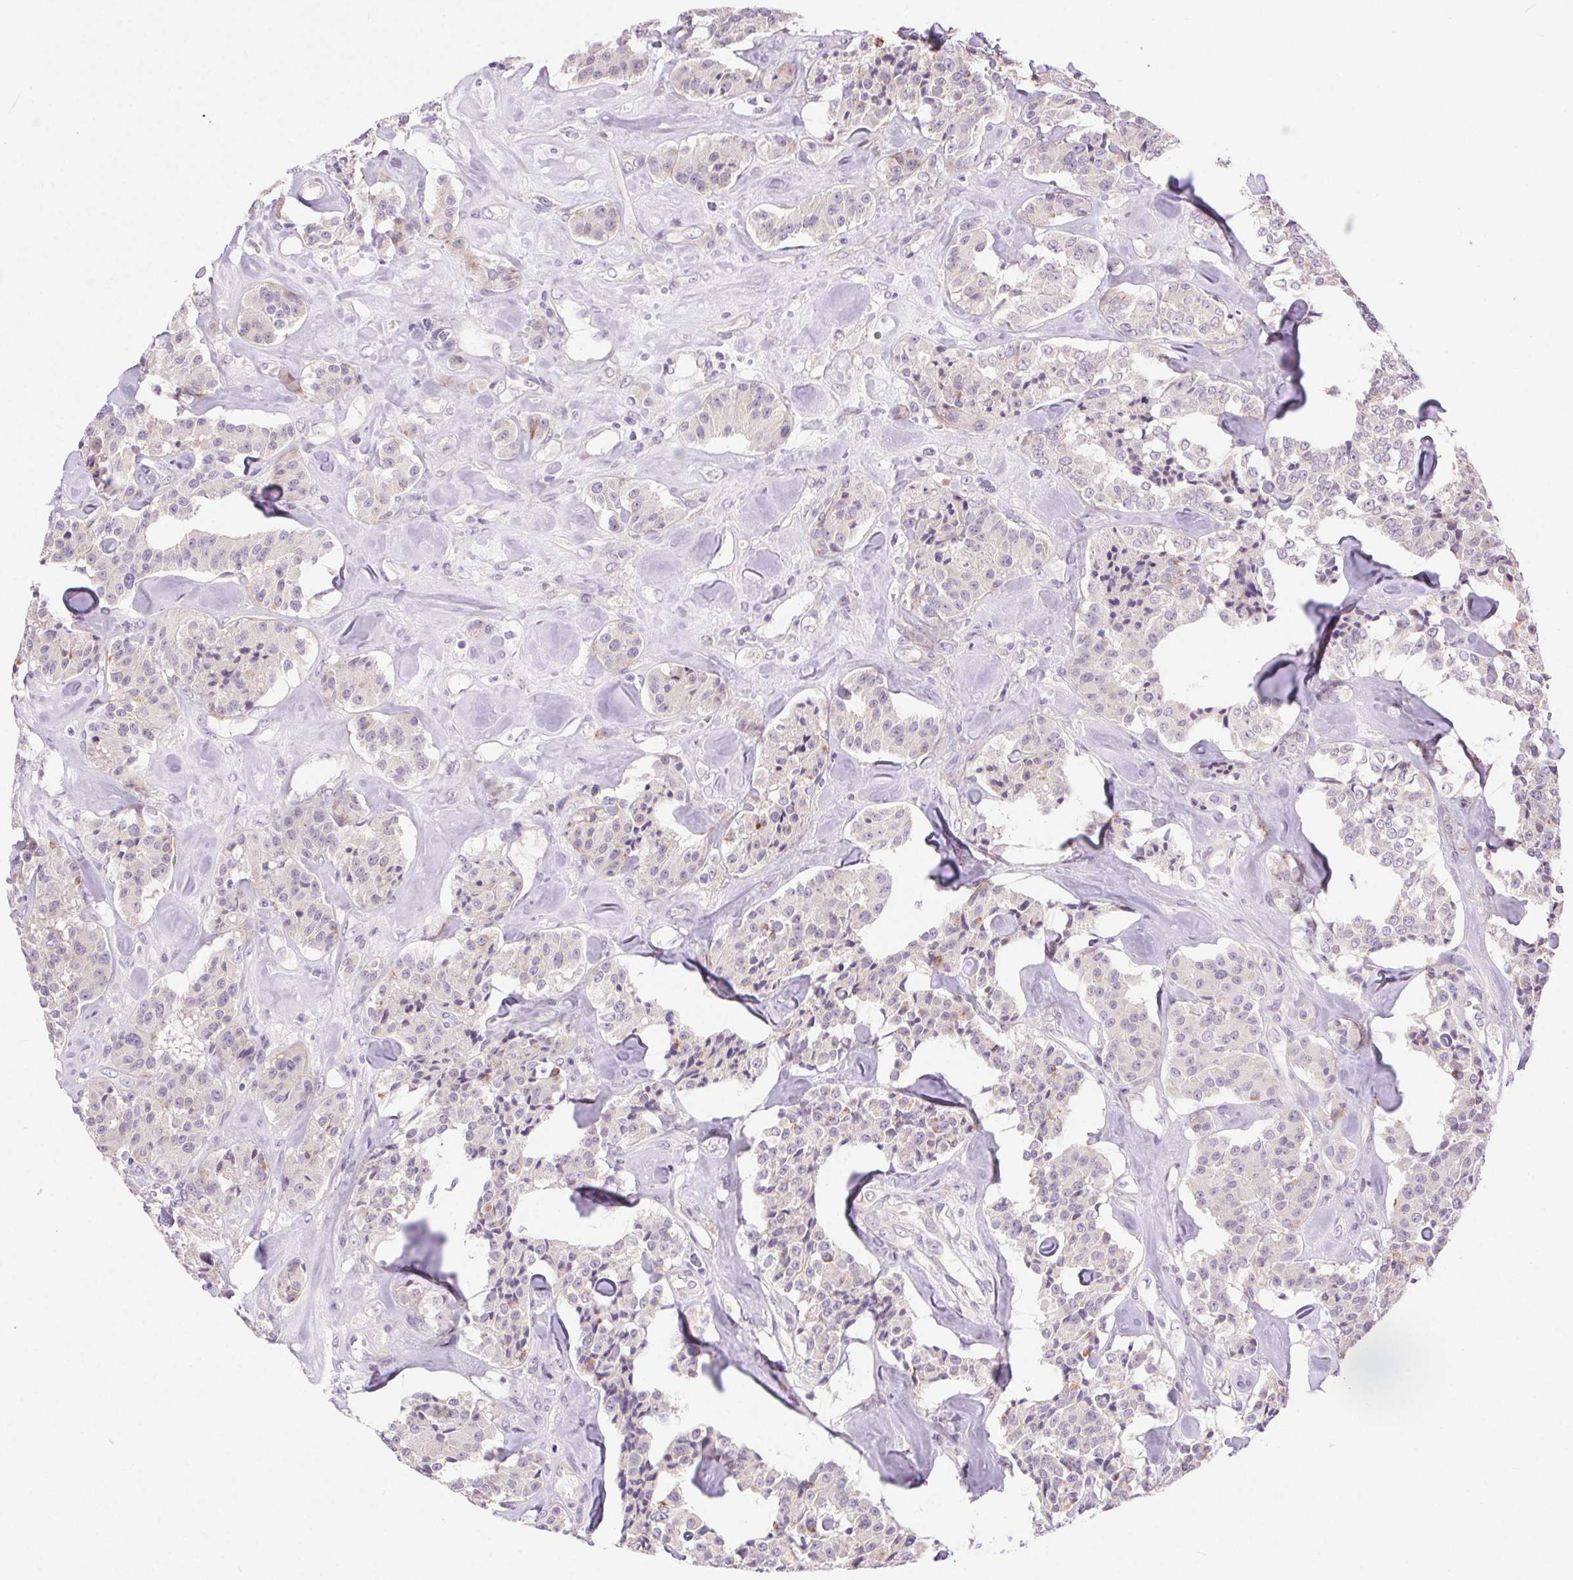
{"staining": {"intensity": "negative", "quantity": "none", "location": "none"}, "tissue": "carcinoid", "cell_type": "Tumor cells", "image_type": "cancer", "snomed": [{"axis": "morphology", "description": "Carcinoid, malignant, NOS"}, {"axis": "topography", "description": "Pancreas"}], "caption": "Immunohistochemistry (IHC) histopathology image of human carcinoid stained for a protein (brown), which exhibits no expression in tumor cells.", "gene": "SYT11", "patient": {"sex": "male", "age": 41}}